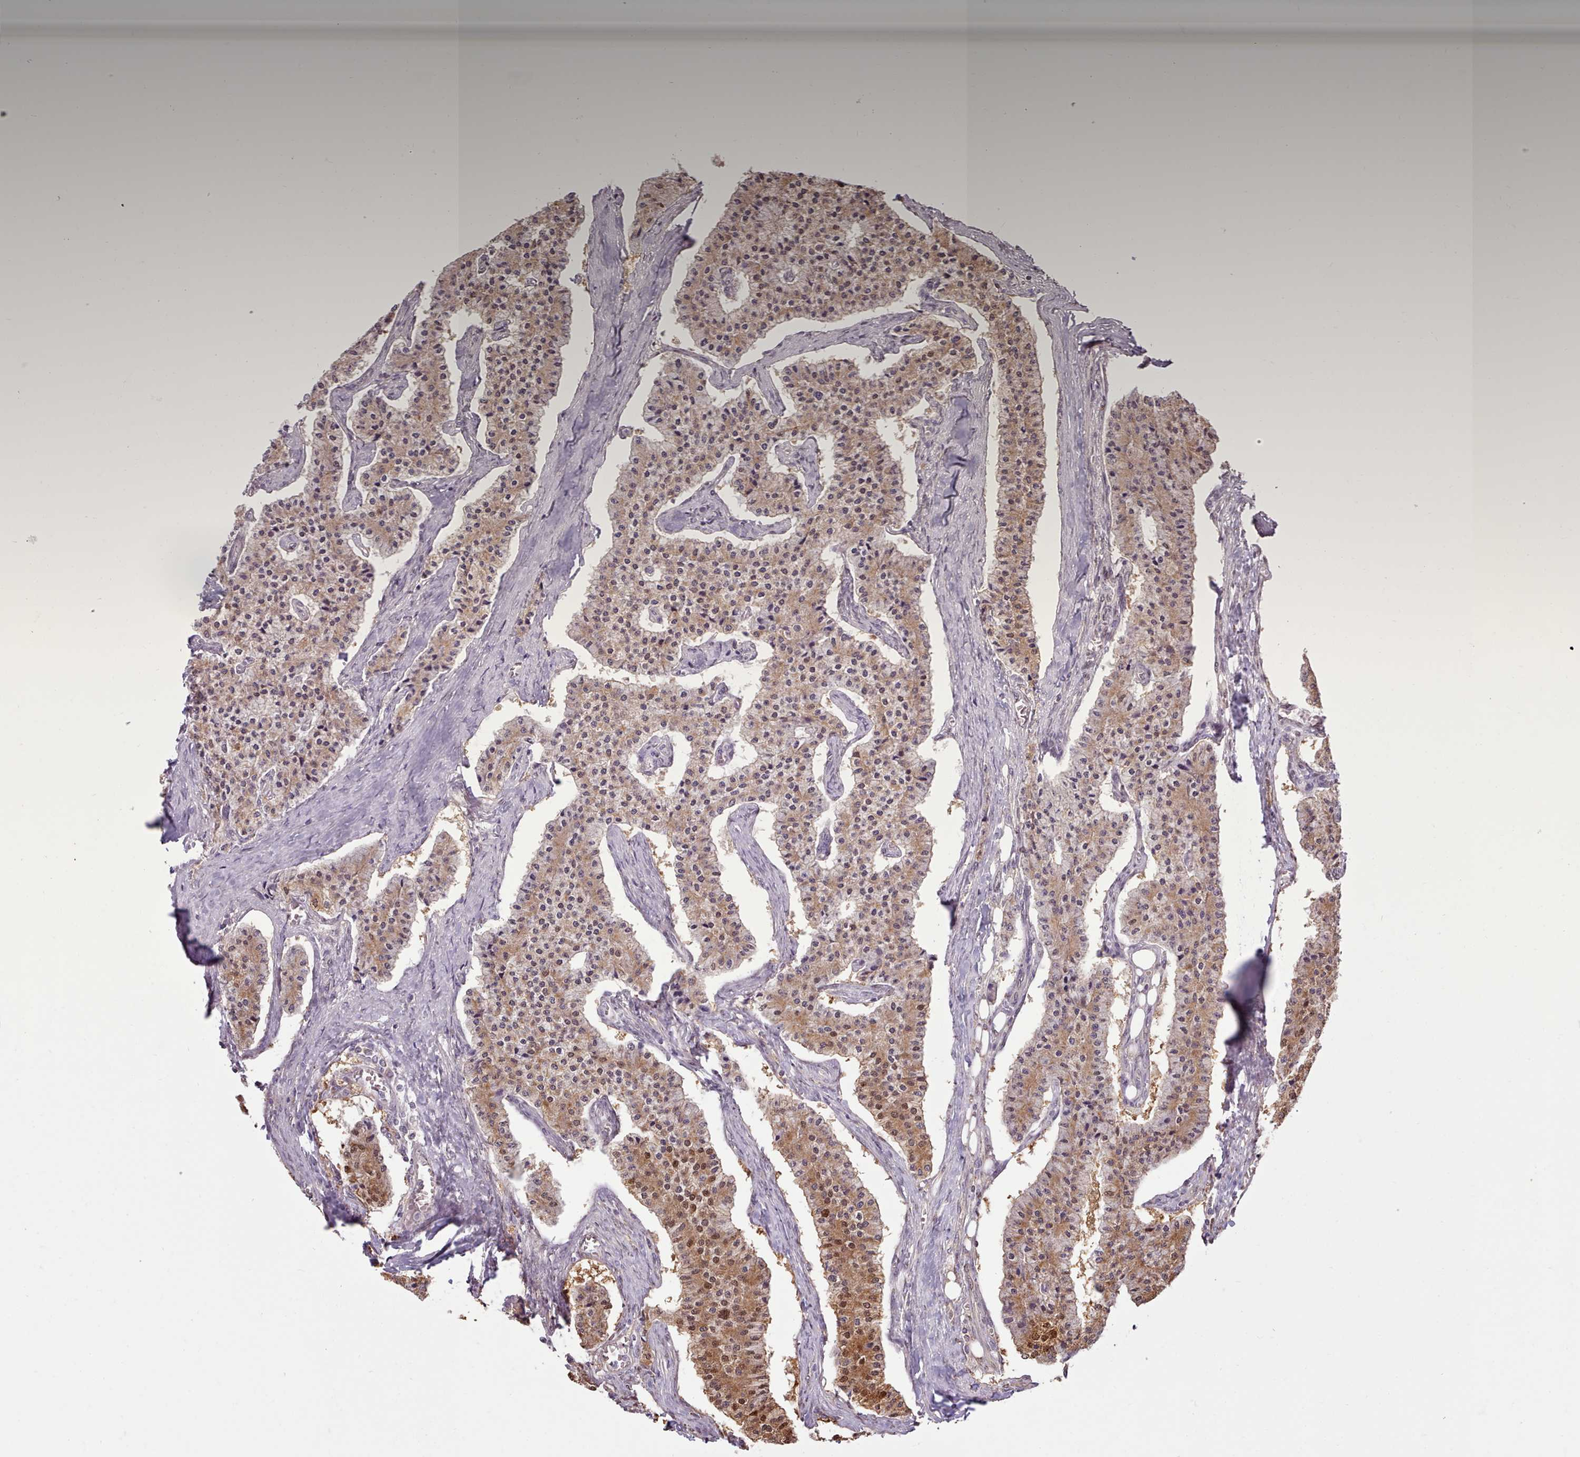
{"staining": {"intensity": "moderate", "quantity": ">75%", "location": "cytoplasmic/membranous"}, "tissue": "carcinoid", "cell_type": "Tumor cells", "image_type": "cancer", "snomed": [{"axis": "morphology", "description": "Carcinoid, malignant, NOS"}, {"axis": "topography", "description": "Colon"}], "caption": "This is a micrograph of IHC staining of carcinoid, which shows moderate expression in the cytoplasmic/membranous of tumor cells.", "gene": "ARL2BP", "patient": {"sex": "female", "age": 52}}